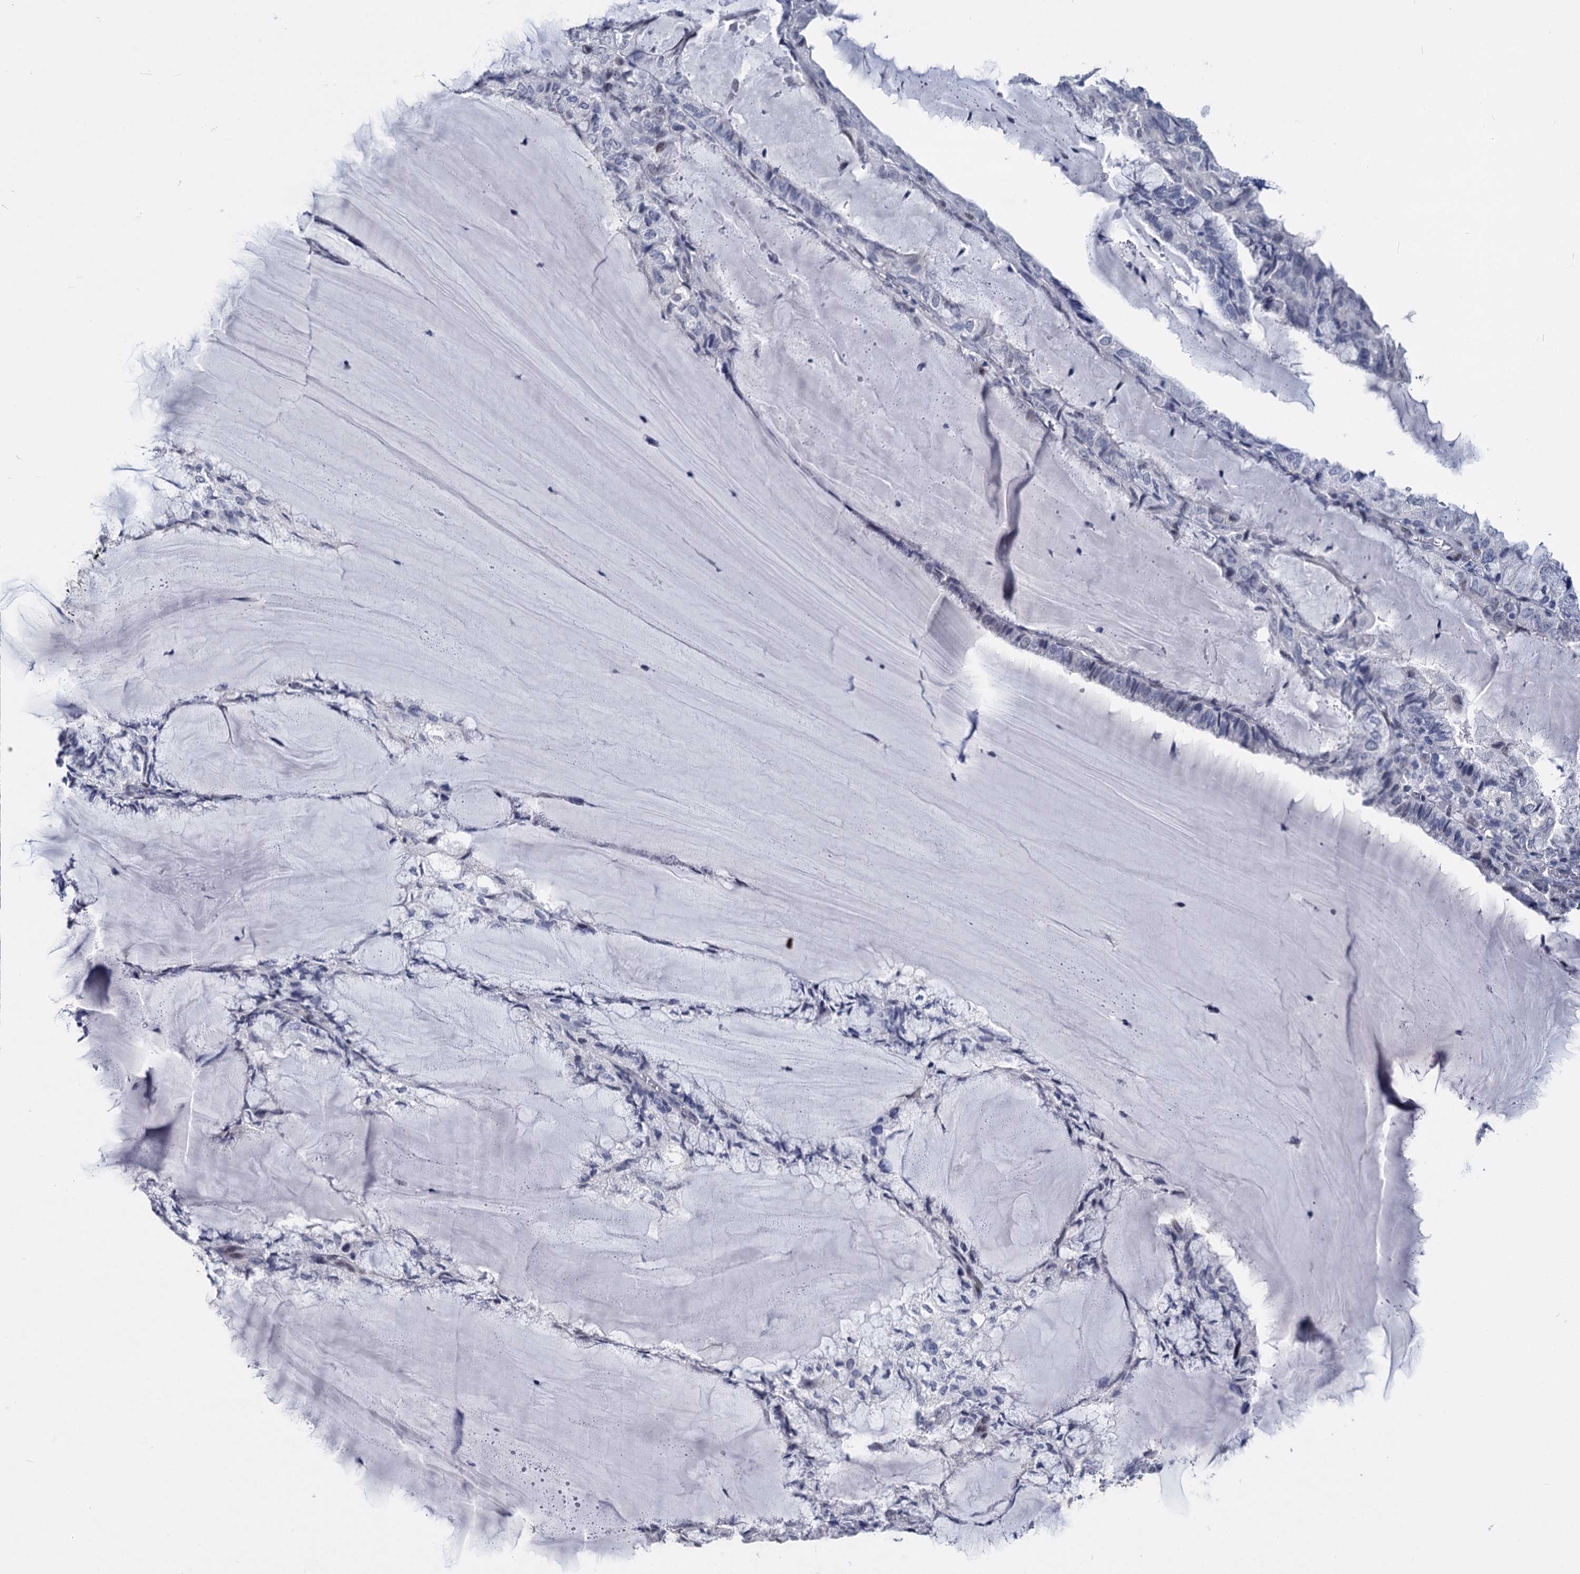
{"staining": {"intensity": "negative", "quantity": "none", "location": "none"}, "tissue": "endometrial cancer", "cell_type": "Tumor cells", "image_type": "cancer", "snomed": [{"axis": "morphology", "description": "Adenocarcinoma, NOS"}, {"axis": "topography", "description": "Endometrium"}], "caption": "A high-resolution image shows IHC staining of endometrial adenocarcinoma, which displays no significant positivity in tumor cells. Nuclei are stained in blue.", "gene": "MAGEA4", "patient": {"sex": "female", "age": 81}}